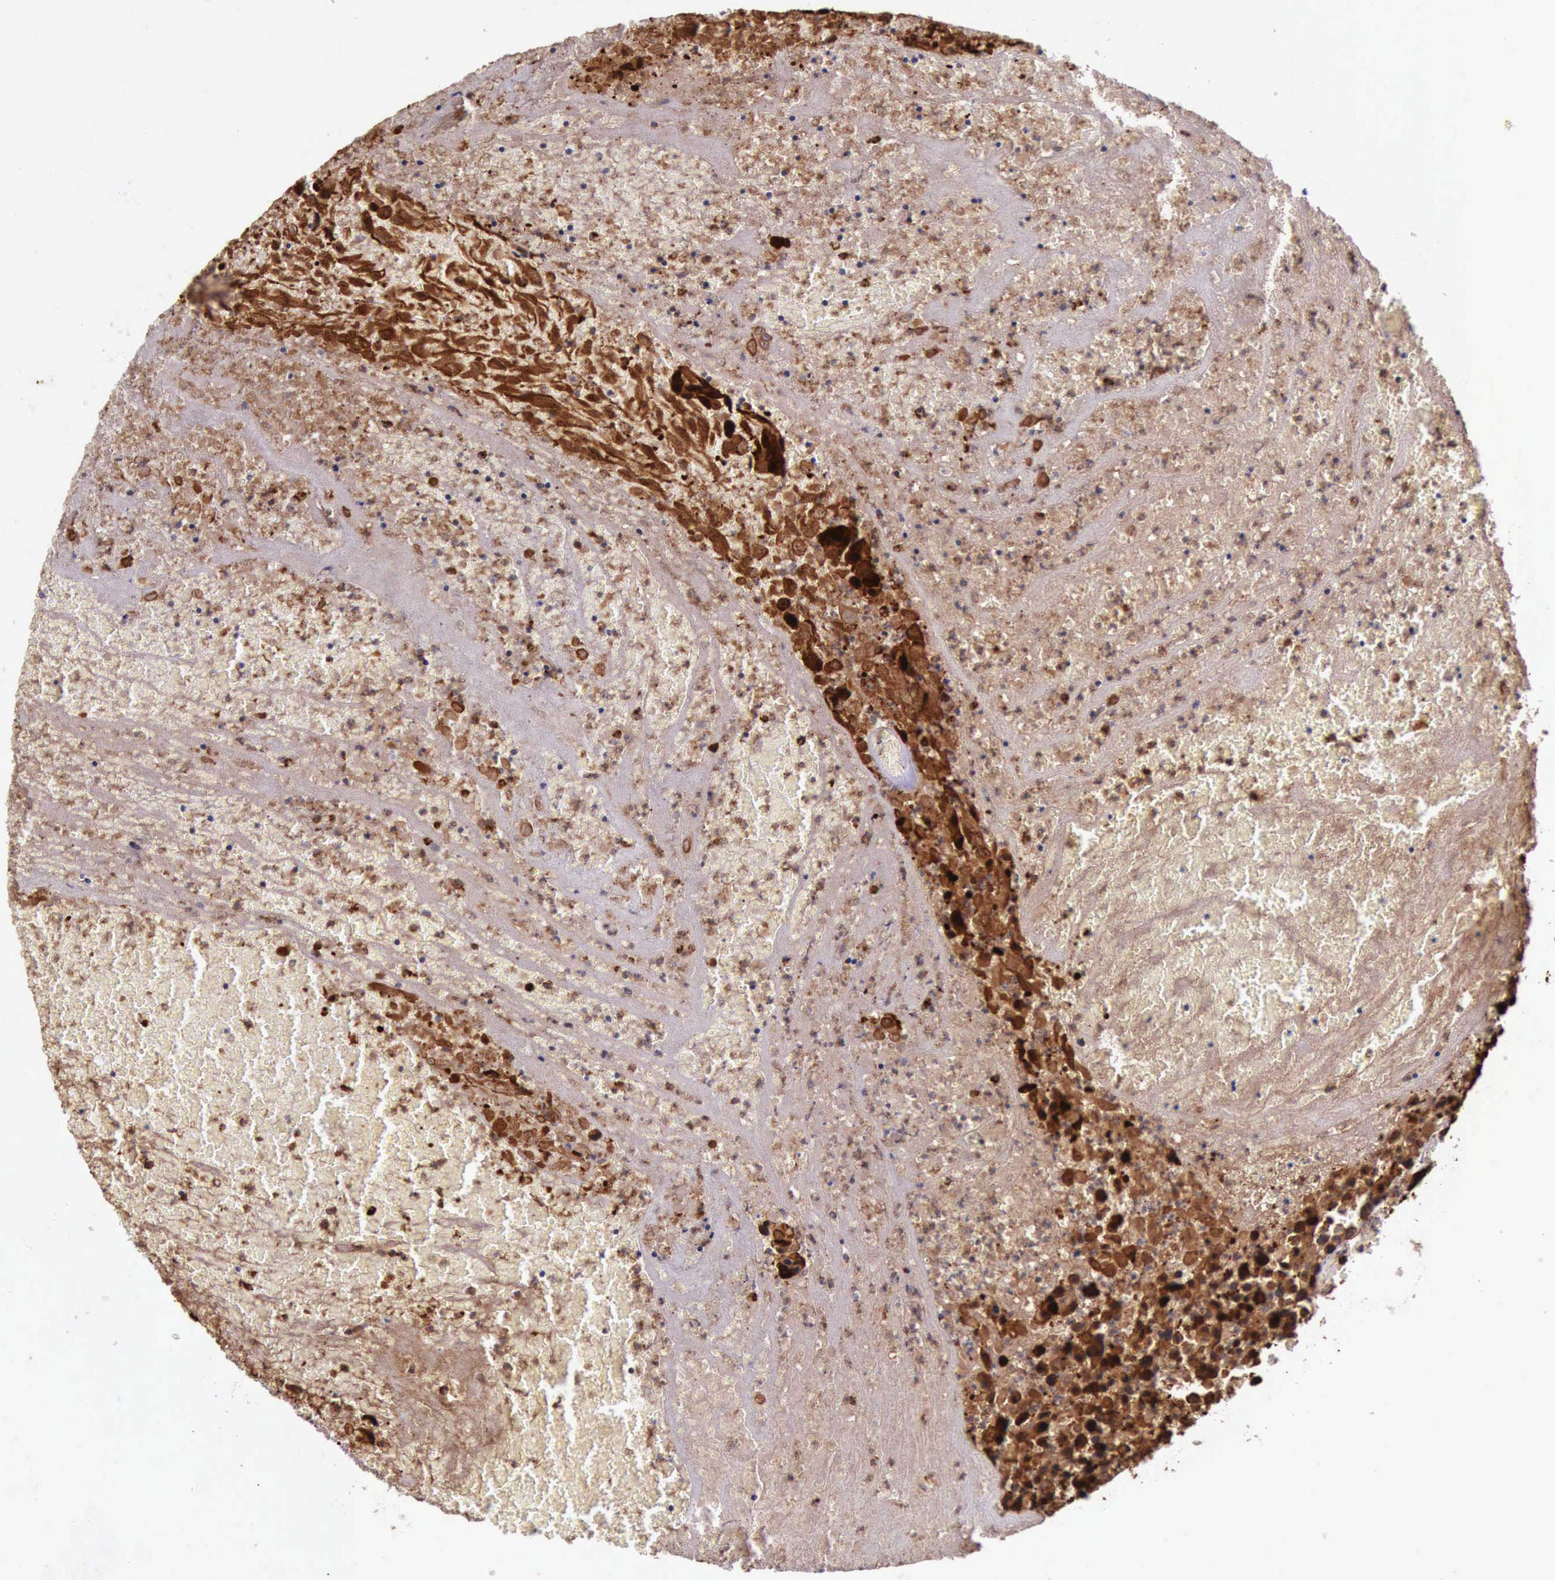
{"staining": {"intensity": "moderate", "quantity": "25%-75%", "location": "cytoplasmic/membranous"}, "tissue": "urothelial cancer", "cell_type": "Tumor cells", "image_type": "cancer", "snomed": [{"axis": "morphology", "description": "Urothelial carcinoma, High grade"}, {"axis": "topography", "description": "Urinary bladder"}], "caption": "Immunohistochemistry photomicrograph of neoplastic tissue: urothelial carcinoma (high-grade) stained using immunohistochemistry exhibits medium levels of moderate protein expression localized specifically in the cytoplasmic/membranous of tumor cells, appearing as a cytoplasmic/membranous brown color.", "gene": "PRICKLE3", "patient": {"sex": "male", "age": 66}}